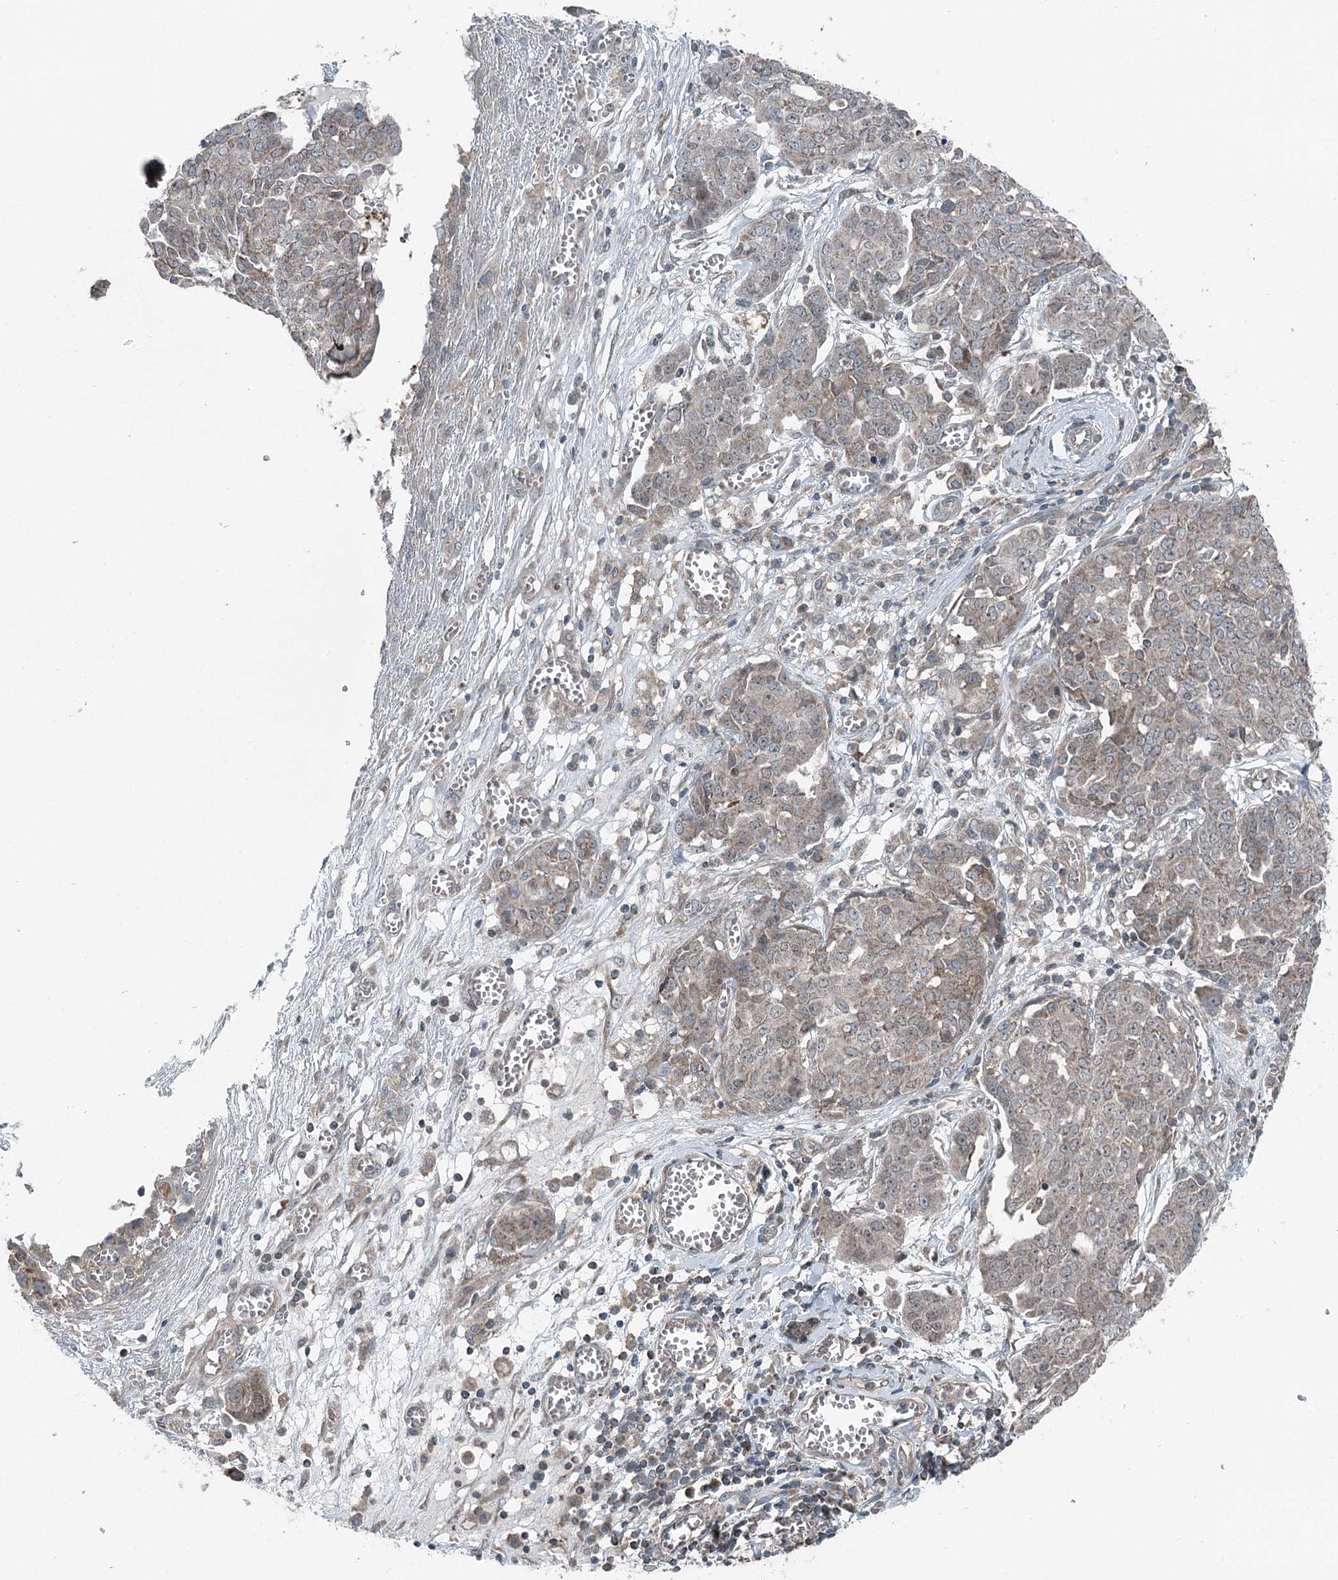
{"staining": {"intensity": "weak", "quantity": ">75%", "location": "cytoplasmic/membranous"}, "tissue": "ovarian cancer", "cell_type": "Tumor cells", "image_type": "cancer", "snomed": [{"axis": "morphology", "description": "Cystadenocarcinoma, serous, NOS"}, {"axis": "topography", "description": "Soft tissue"}, {"axis": "topography", "description": "Ovary"}], "caption": "Ovarian cancer (serous cystadenocarcinoma) tissue shows weak cytoplasmic/membranous positivity in about >75% of tumor cells, visualized by immunohistochemistry.", "gene": "SKIC3", "patient": {"sex": "female", "age": 57}}